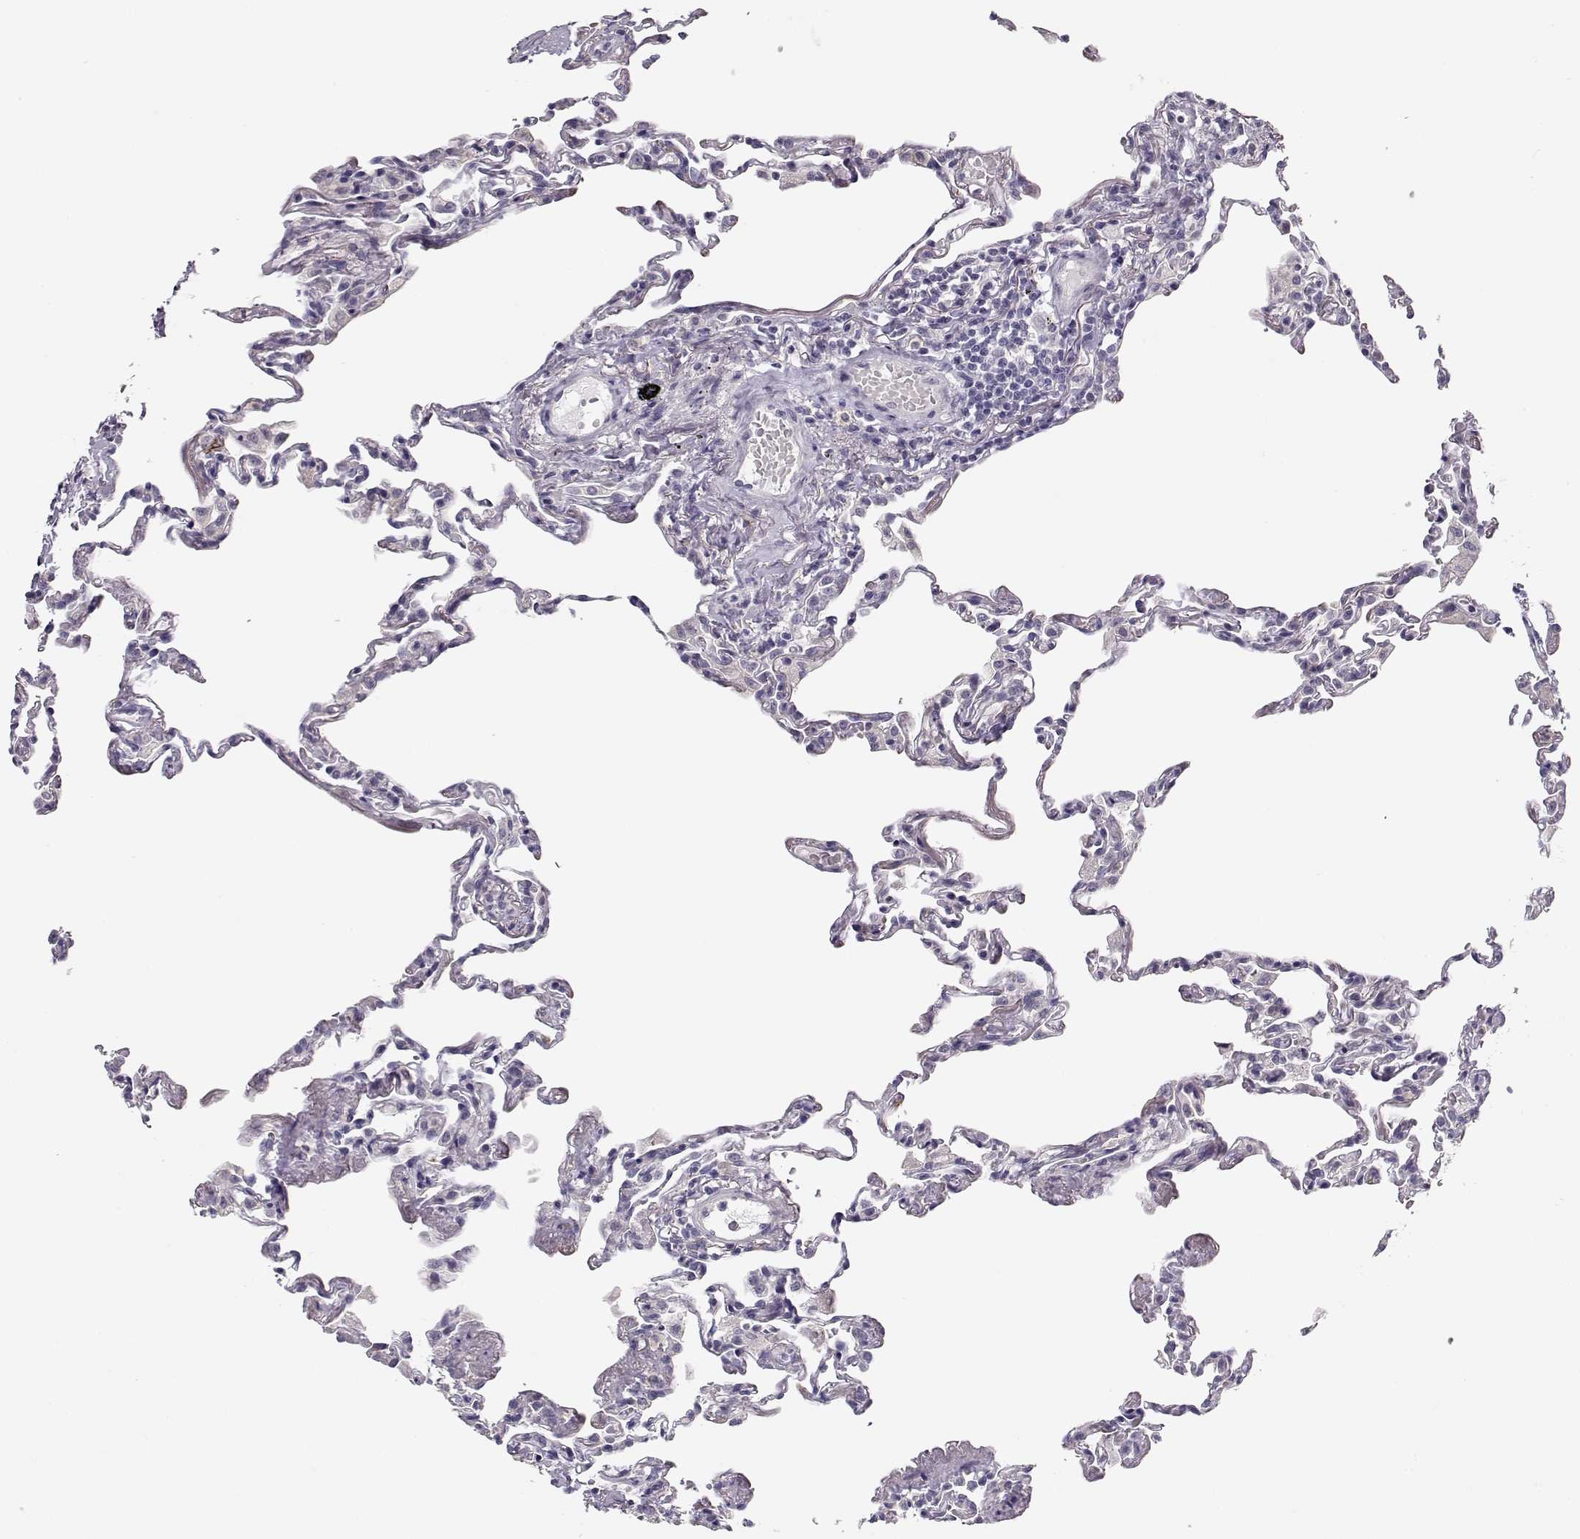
{"staining": {"intensity": "negative", "quantity": "none", "location": "none"}, "tissue": "lung", "cell_type": "Alveolar cells", "image_type": "normal", "snomed": [{"axis": "morphology", "description": "Normal tissue, NOS"}, {"axis": "topography", "description": "Lung"}], "caption": "Immunohistochemistry (IHC) histopathology image of benign lung stained for a protein (brown), which demonstrates no positivity in alveolar cells. (DAB (3,3'-diaminobenzidine) IHC, high magnification).", "gene": "TTC26", "patient": {"sex": "female", "age": 57}}